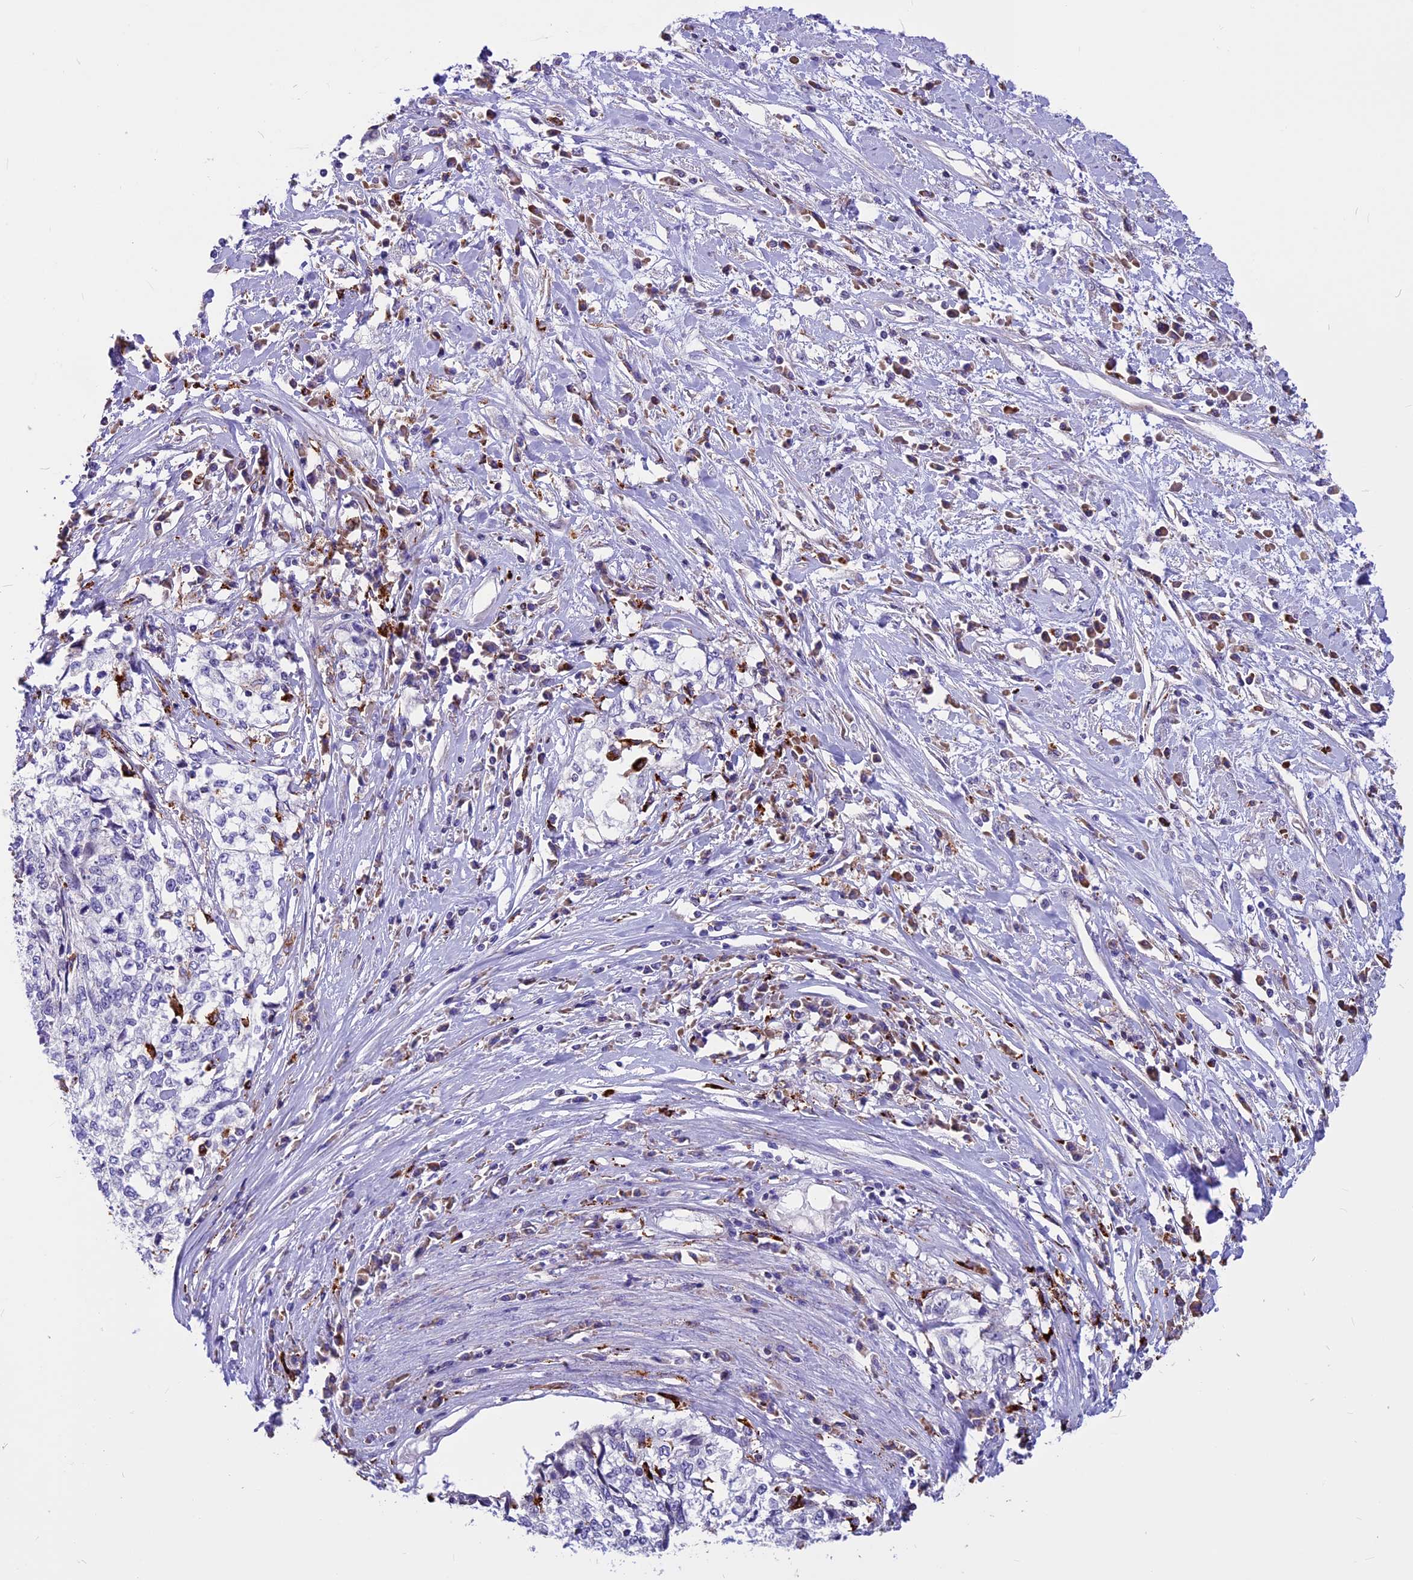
{"staining": {"intensity": "negative", "quantity": "none", "location": "none"}, "tissue": "cervical cancer", "cell_type": "Tumor cells", "image_type": "cancer", "snomed": [{"axis": "morphology", "description": "Squamous cell carcinoma, NOS"}, {"axis": "topography", "description": "Cervix"}], "caption": "Immunohistochemistry micrograph of human cervical cancer (squamous cell carcinoma) stained for a protein (brown), which displays no positivity in tumor cells. The staining is performed using DAB (3,3'-diaminobenzidine) brown chromogen with nuclei counter-stained in using hematoxylin.", "gene": "THRSP", "patient": {"sex": "female", "age": 57}}